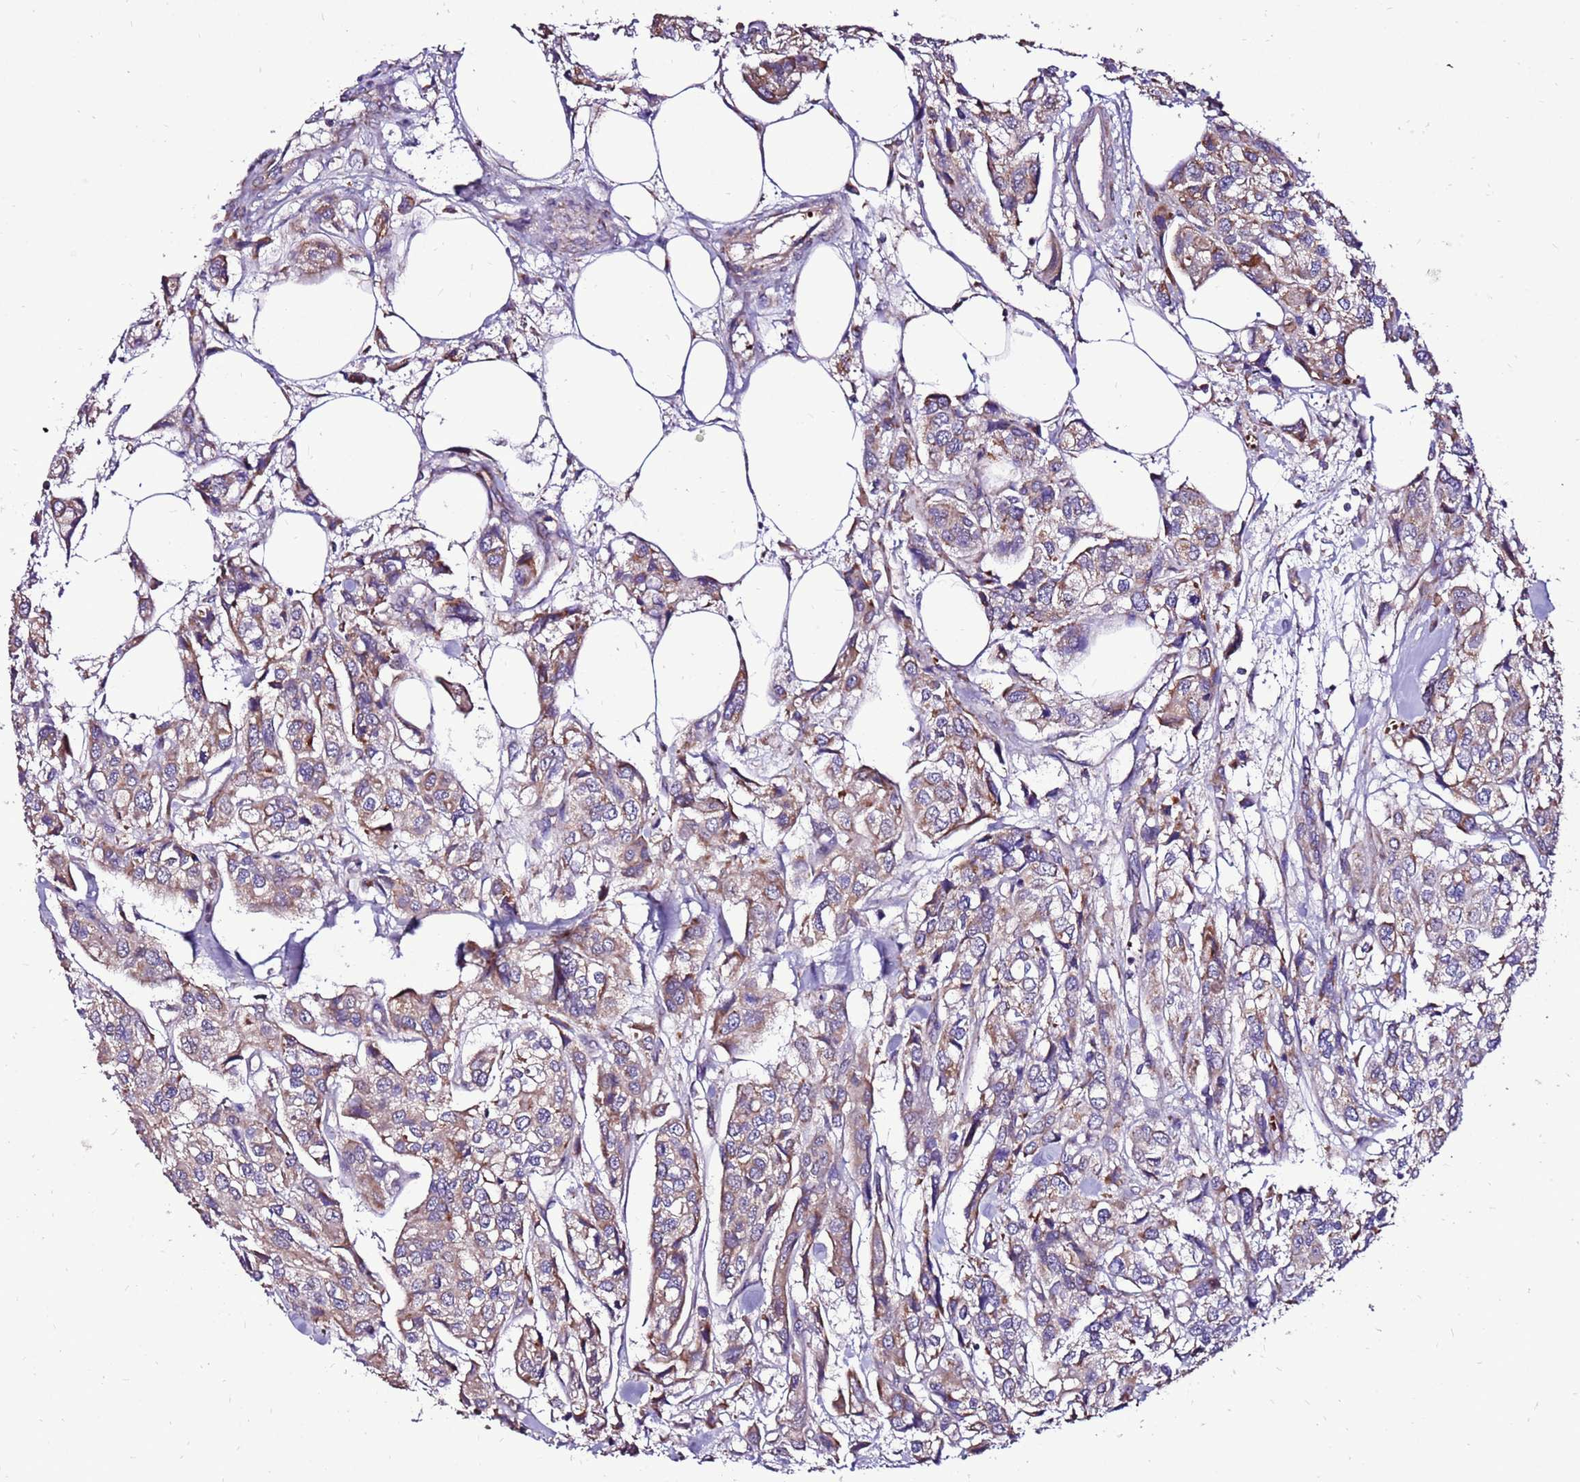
{"staining": {"intensity": "moderate", "quantity": ">75%", "location": "cytoplasmic/membranous"}, "tissue": "urothelial cancer", "cell_type": "Tumor cells", "image_type": "cancer", "snomed": [{"axis": "morphology", "description": "Urothelial carcinoma, High grade"}, {"axis": "topography", "description": "Urinary bladder"}], "caption": "Immunohistochemical staining of urothelial cancer exhibits medium levels of moderate cytoplasmic/membranous expression in approximately >75% of tumor cells.", "gene": "SPSB3", "patient": {"sex": "male", "age": 67}}